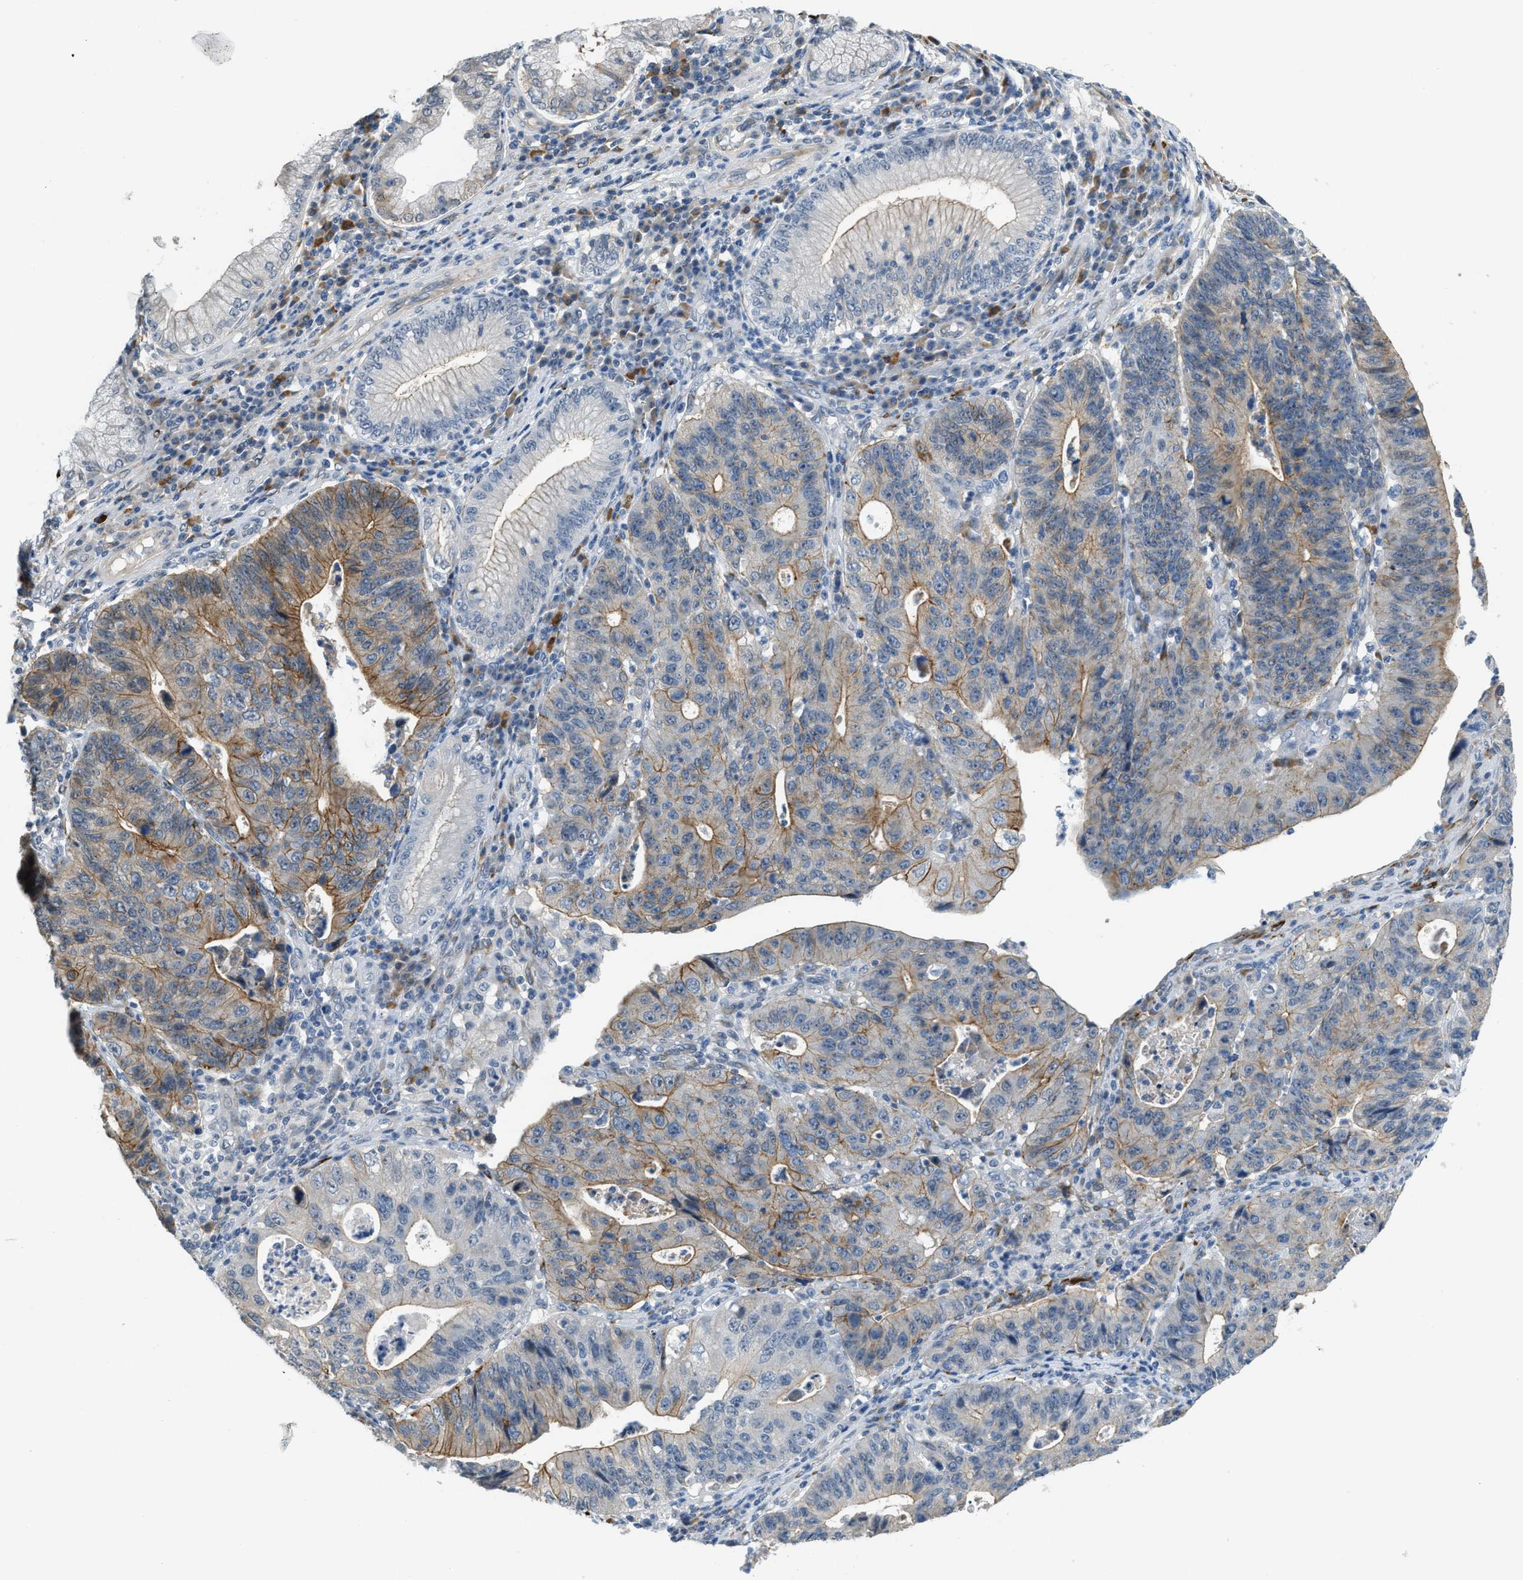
{"staining": {"intensity": "moderate", "quantity": "25%-75%", "location": "cytoplasmic/membranous"}, "tissue": "stomach cancer", "cell_type": "Tumor cells", "image_type": "cancer", "snomed": [{"axis": "morphology", "description": "Adenocarcinoma, NOS"}, {"axis": "topography", "description": "Stomach"}], "caption": "There is medium levels of moderate cytoplasmic/membranous staining in tumor cells of stomach cancer, as demonstrated by immunohistochemical staining (brown color).", "gene": "TMEM154", "patient": {"sex": "male", "age": 59}}